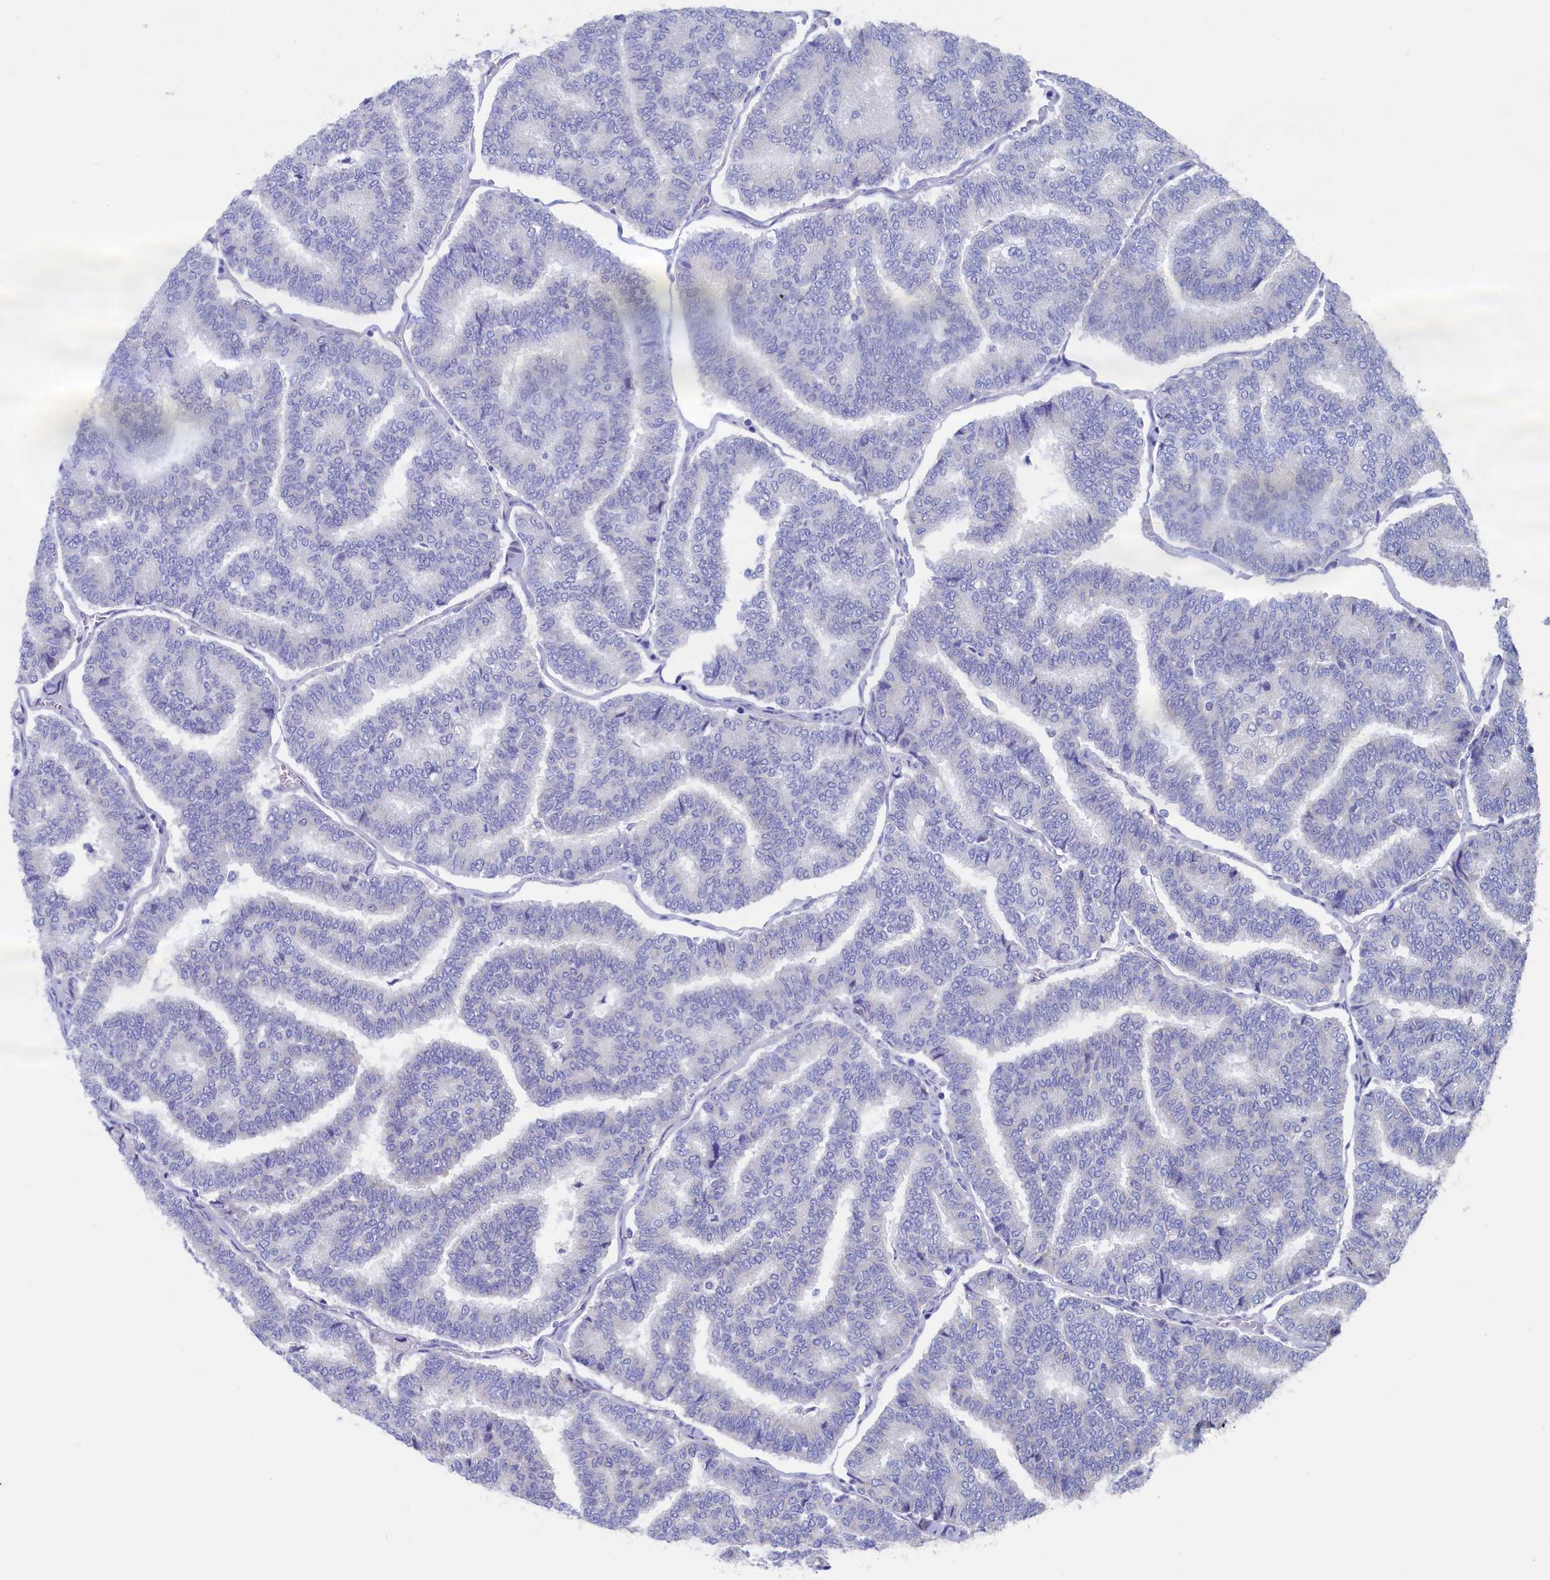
{"staining": {"intensity": "negative", "quantity": "none", "location": "none"}, "tissue": "thyroid cancer", "cell_type": "Tumor cells", "image_type": "cancer", "snomed": [{"axis": "morphology", "description": "Papillary adenocarcinoma, NOS"}, {"axis": "topography", "description": "Thyroid gland"}], "caption": "A high-resolution histopathology image shows immunohistochemistry staining of thyroid cancer (papillary adenocarcinoma), which demonstrates no significant expression in tumor cells.", "gene": "CBLIF", "patient": {"sex": "female", "age": 35}}